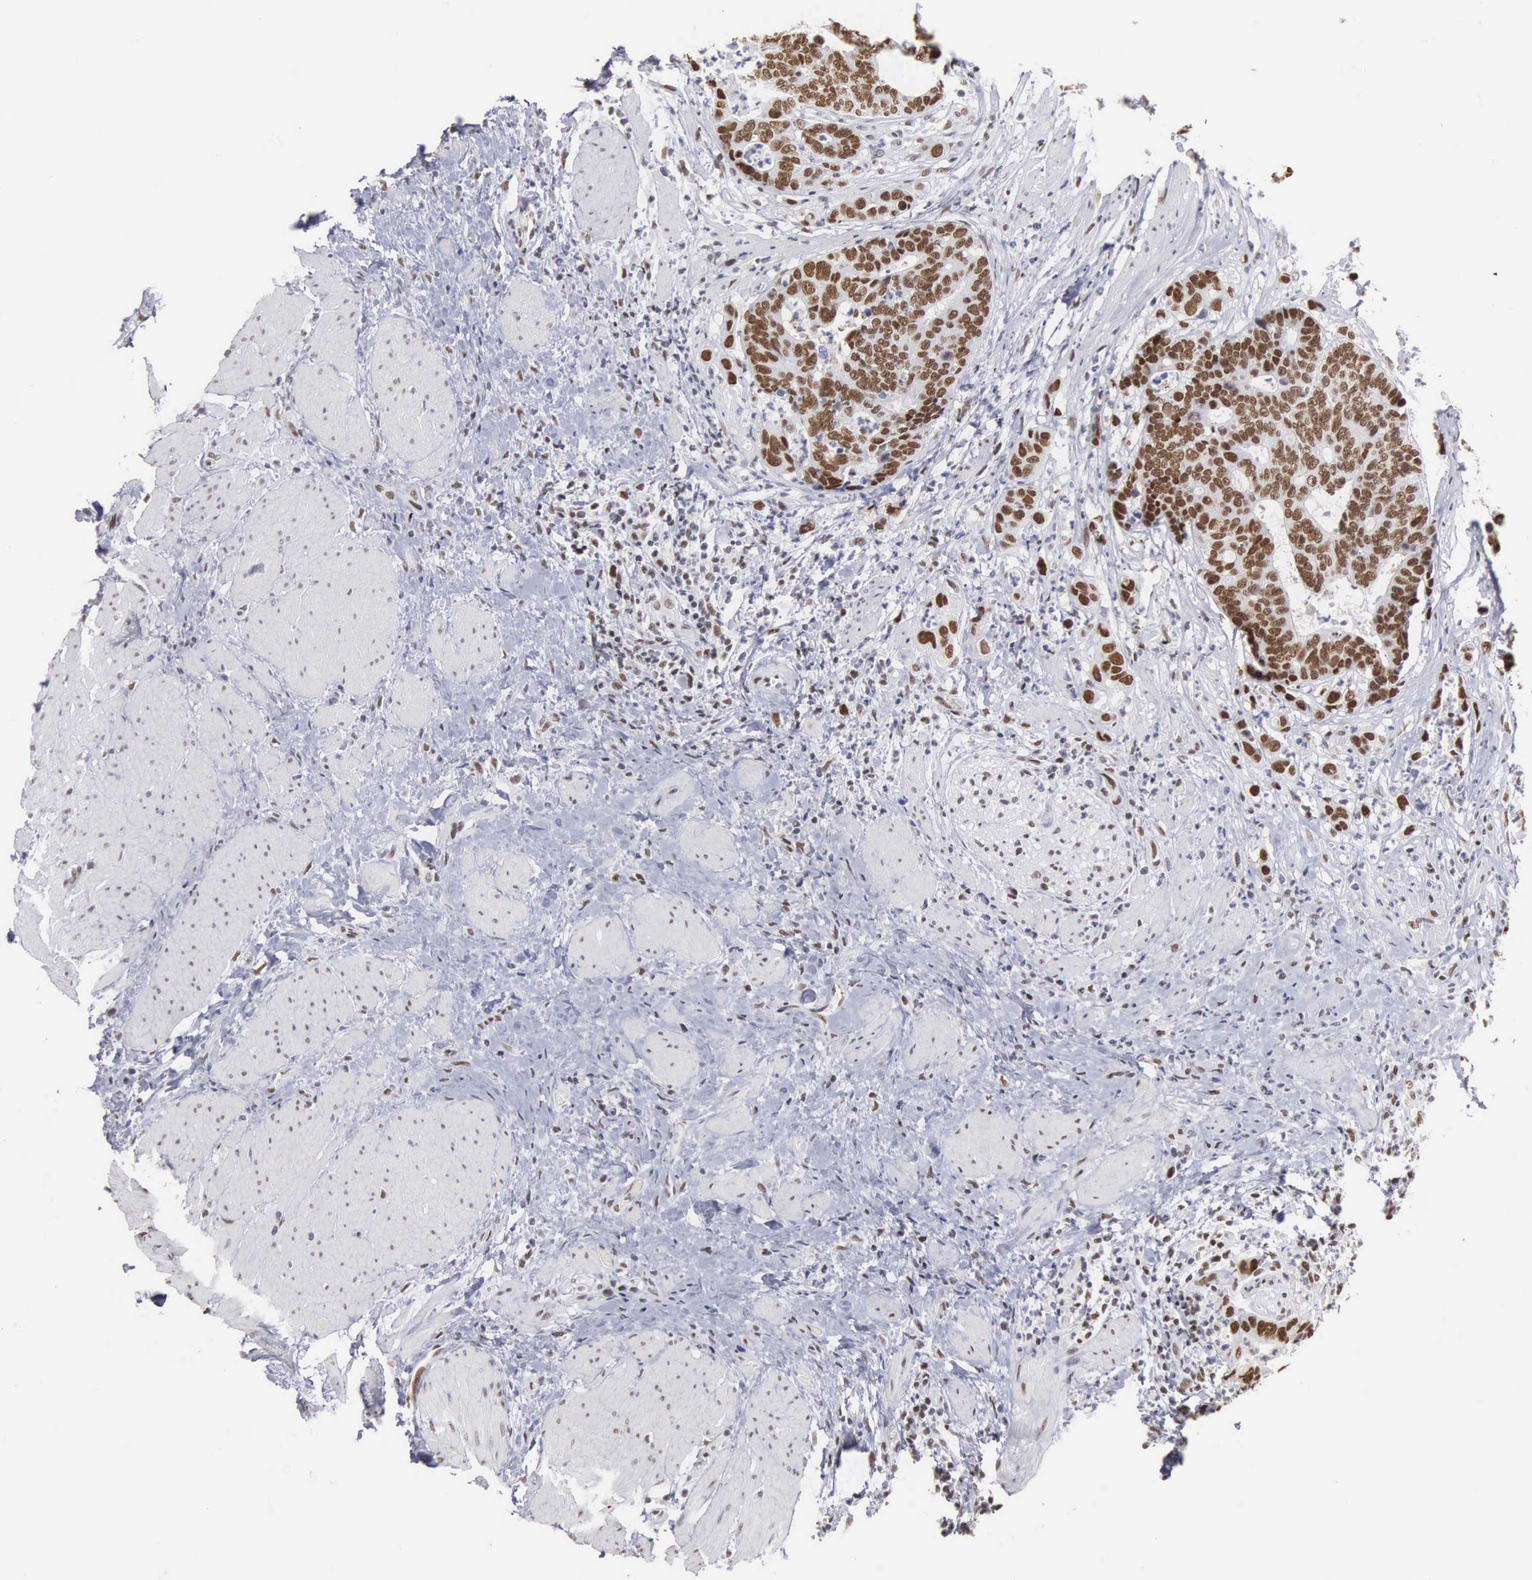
{"staining": {"intensity": "strong", "quantity": ">75%", "location": "nuclear"}, "tissue": "colorectal cancer", "cell_type": "Tumor cells", "image_type": "cancer", "snomed": [{"axis": "morphology", "description": "Adenocarcinoma, NOS"}, {"axis": "topography", "description": "Rectum"}], "caption": "Approximately >75% of tumor cells in human adenocarcinoma (colorectal) demonstrate strong nuclear protein staining as visualized by brown immunohistochemical staining.", "gene": "CSTF2", "patient": {"sex": "female", "age": 65}}